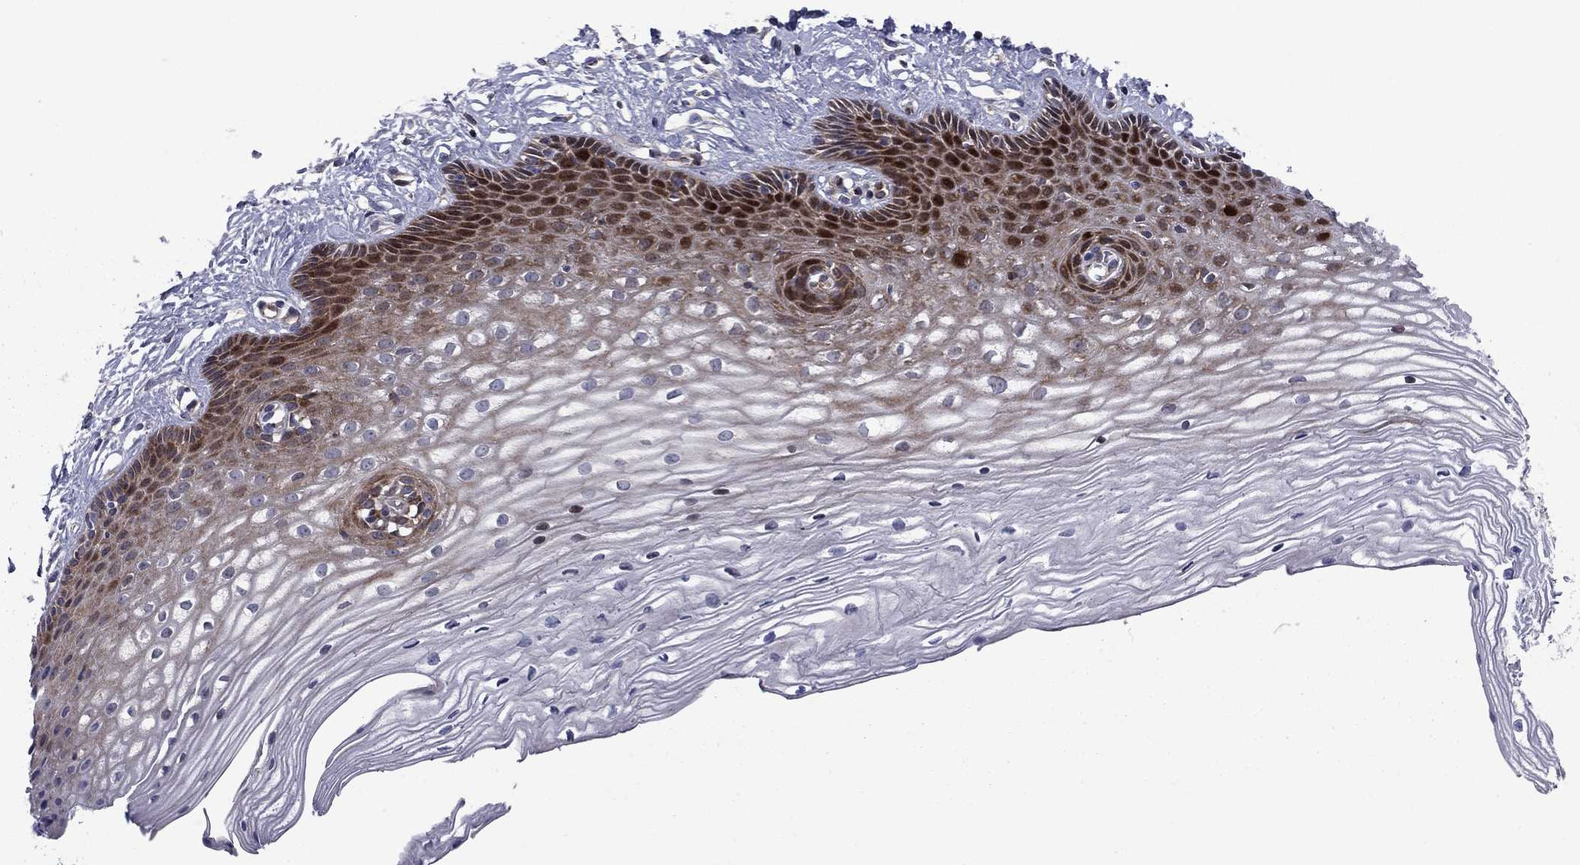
{"staining": {"intensity": "moderate", "quantity": "<25%", "location": "cytoplasmic/membranous"}, "tissue": "cervix", "cell_type": "Glandular cells", "image_type": "normal", "snomed": [{"axis": "morphology", "description": "Normal tissue, NOS"}, {"axis": "topography", "description": "Cervix"}], "caption": "DAB (3,3'-diaminobenzidine) immunohistochemical staining of benign human cervix demonstrates moderate cytoplasmic/membranous protein expression in about <25% of glandular cells. (Brightfield microscopy of DAB IHC at high magnification).", "gene": "MIOS", "patient": {"sex": "female", "age": 40}}